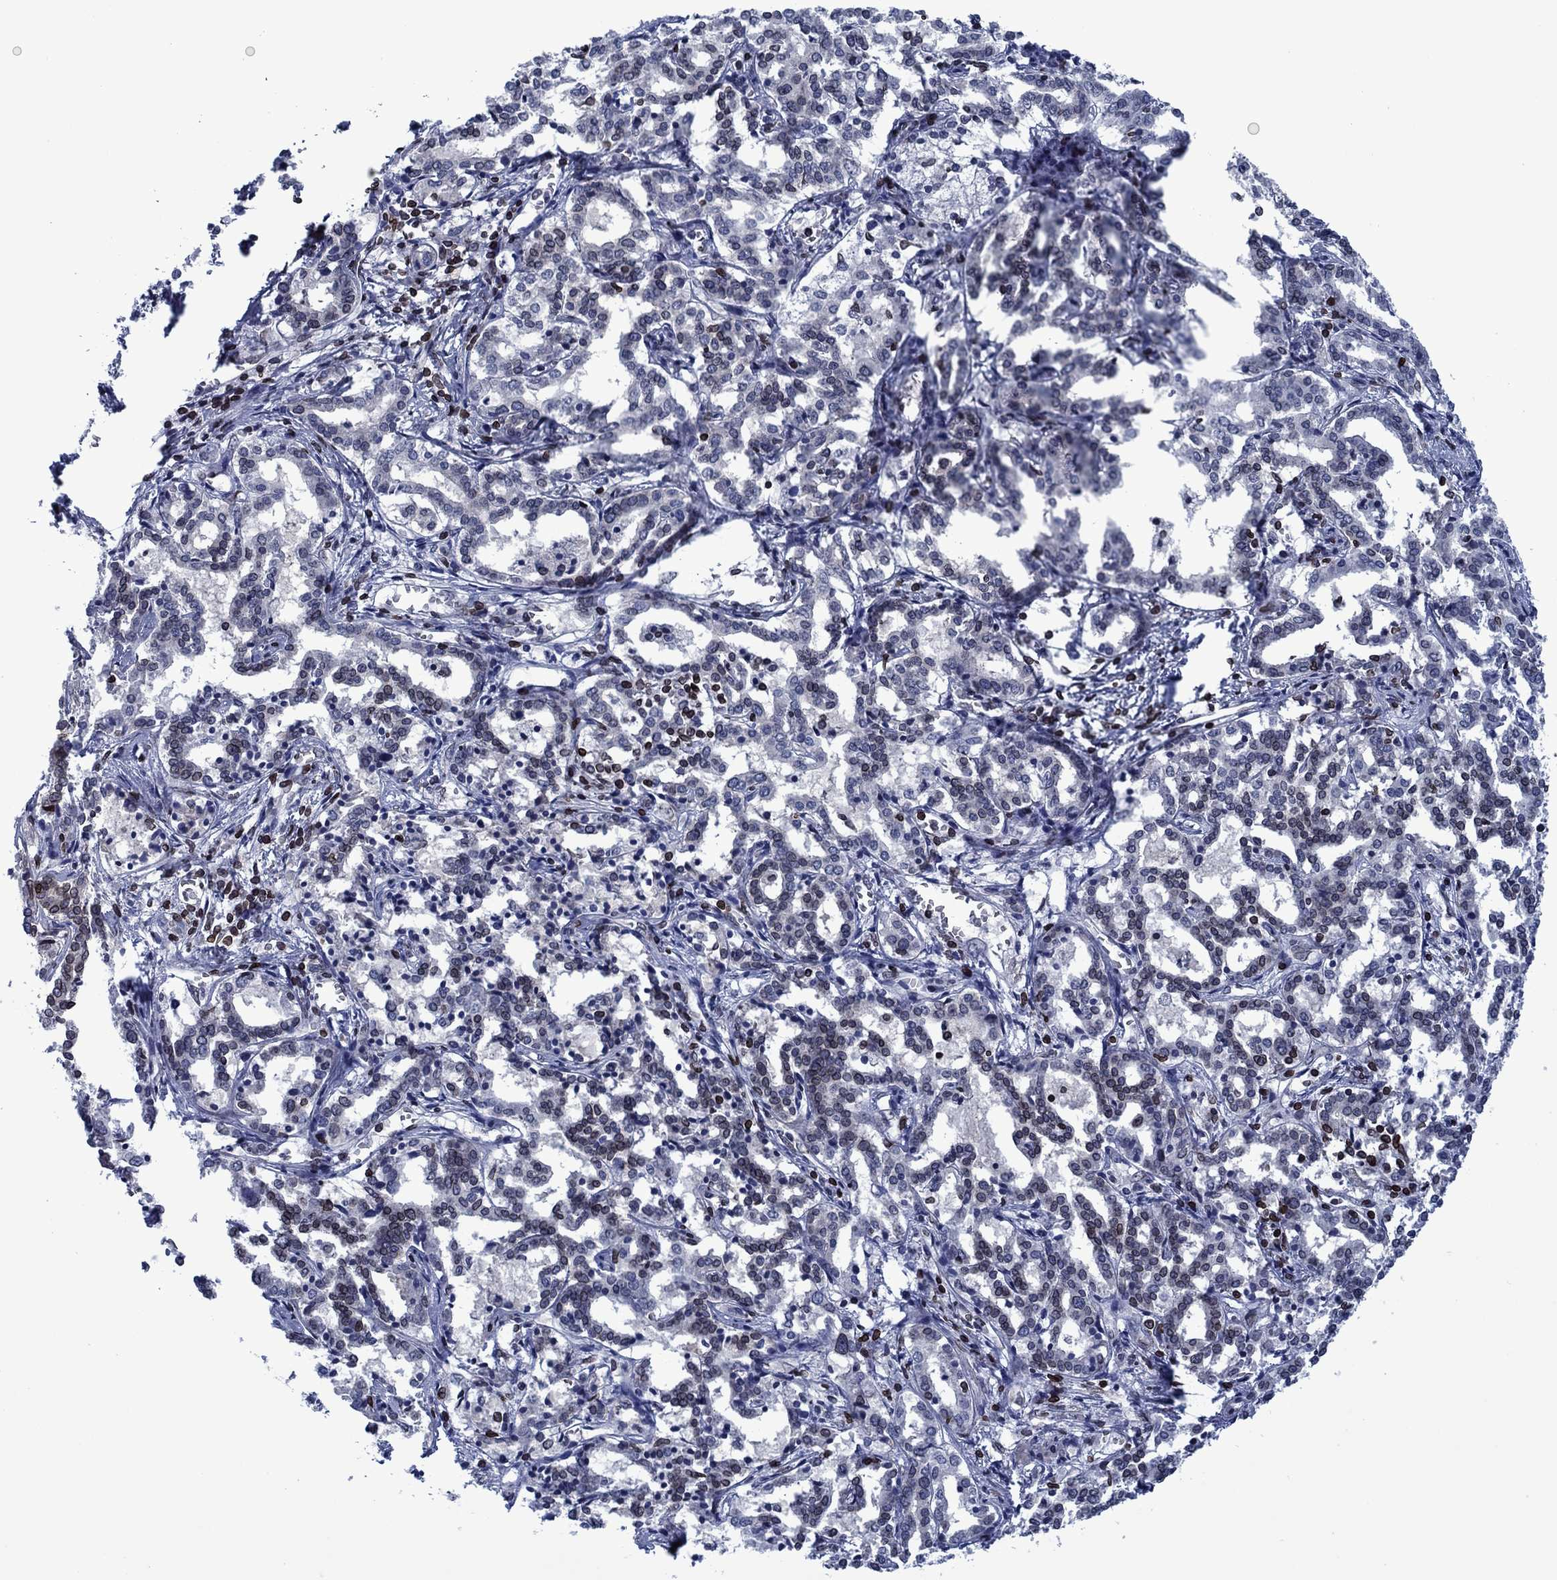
{"staining": {"intensity": "negative", "quantity": "none", "location": "none"}, "tissue": "liver cancer", "cell_type": "Tumor cells", "image_type": "cancer", "snomed": [{"axis": "morphology", "description": "Cholangiocarcinoma"}, {"axis": "topography", "description": "Liver"}], "caption": "Immunohistochemistry of human cholangiocarcinoma (liver) demonstrates no expression in tumor cells.", "gene": "SLA", "patient": {"sex": "female", "age": 47}}